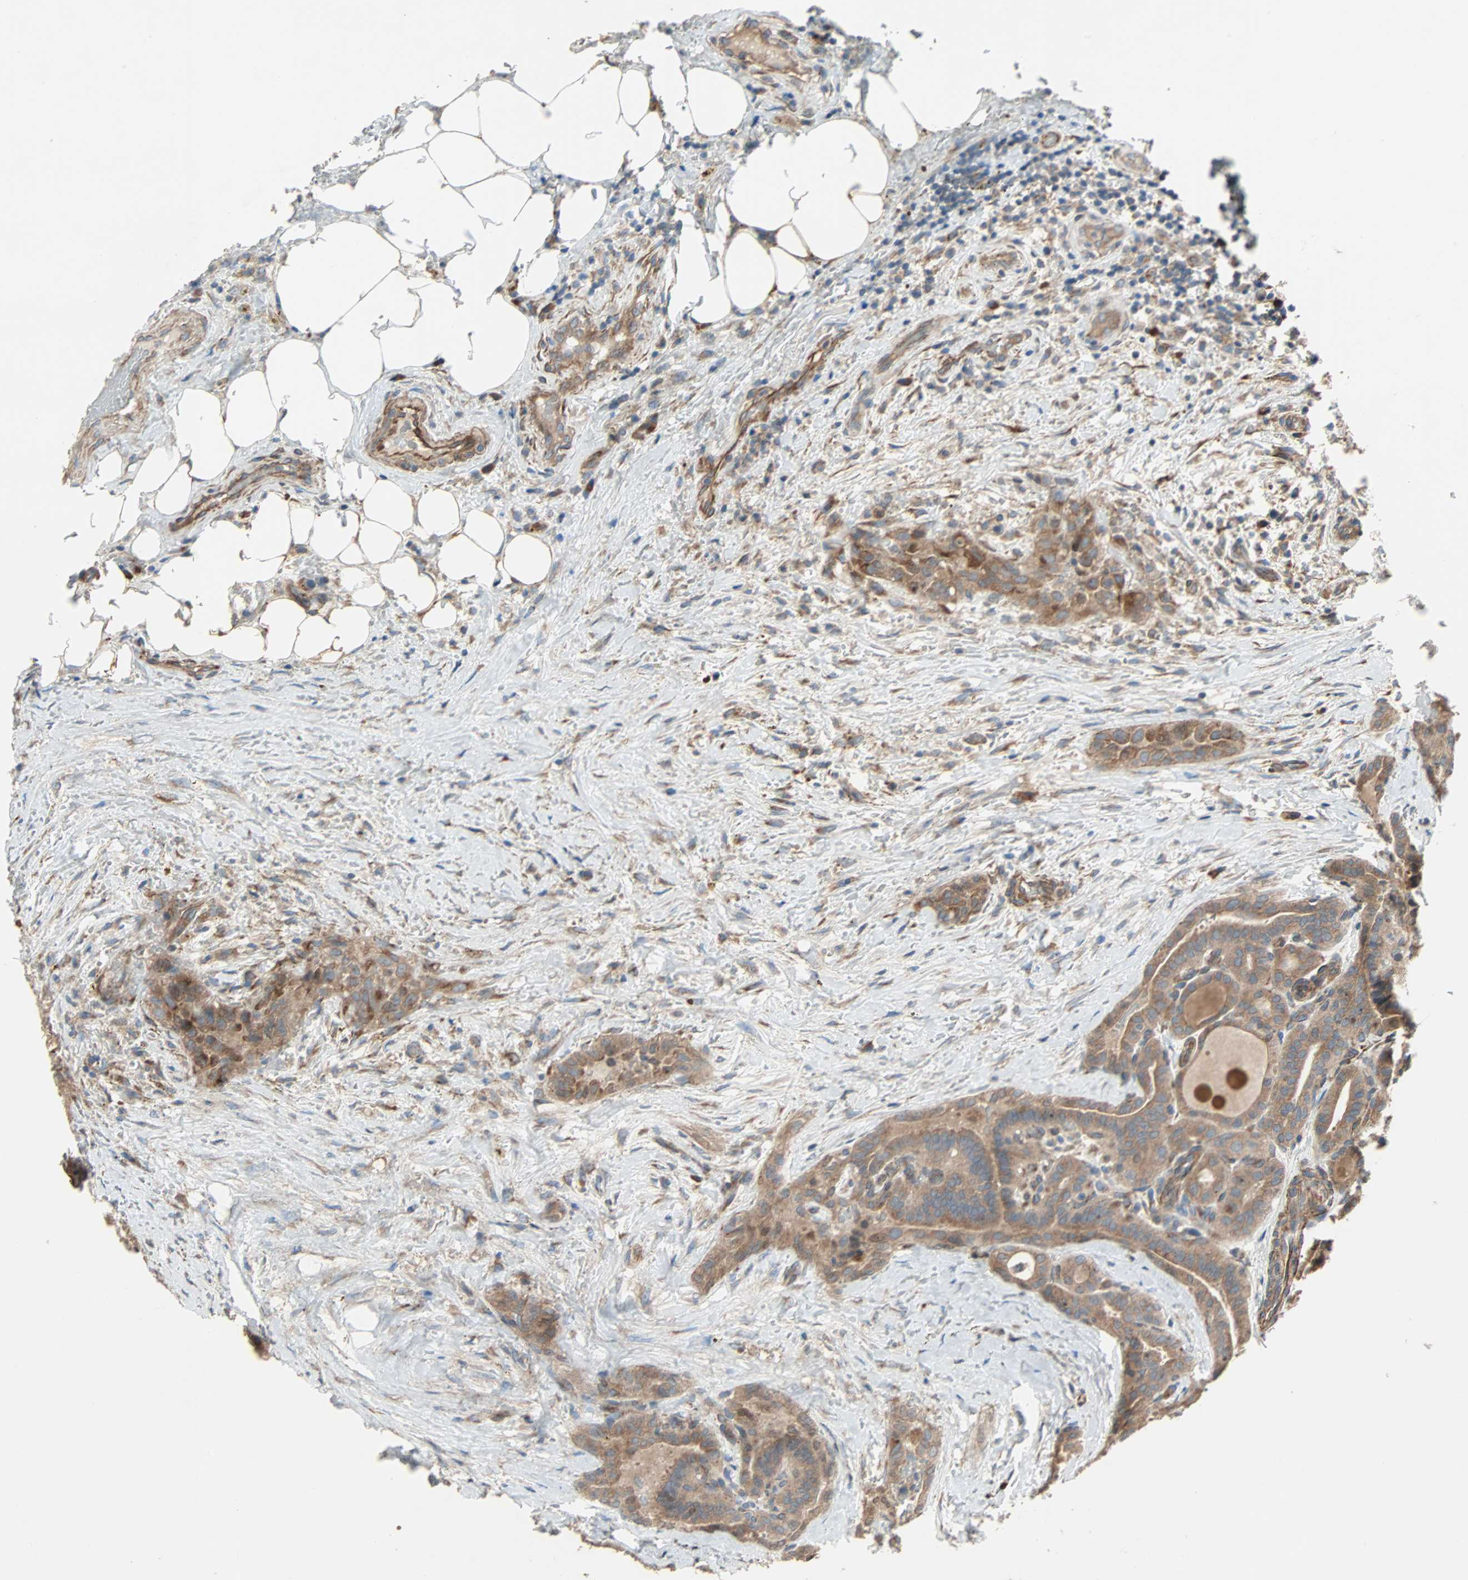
{"staining": {"intensity": "moderate", "quantity": ">75%", "location": "cytoplasmic/membranous"}, "tissue": "thyroid cancer", "cell_type": "Tumor cells", "image_type": "cancer", "snomed": [{"axis": "morphology", "description": "Papillary adenocarcinoma, NOS"}, {"axis": "topography", "description": "Thyroid gland"}], "caption": "A high-resolution image shows immunohistochemistry (IHC) staining of thyroid cancer, which shows moderate cytoplasmic/membranous staining in approximately >75% of tumor cells.", "gene": "XYLT1", "patient": {"sex": "male", "age": 77}}